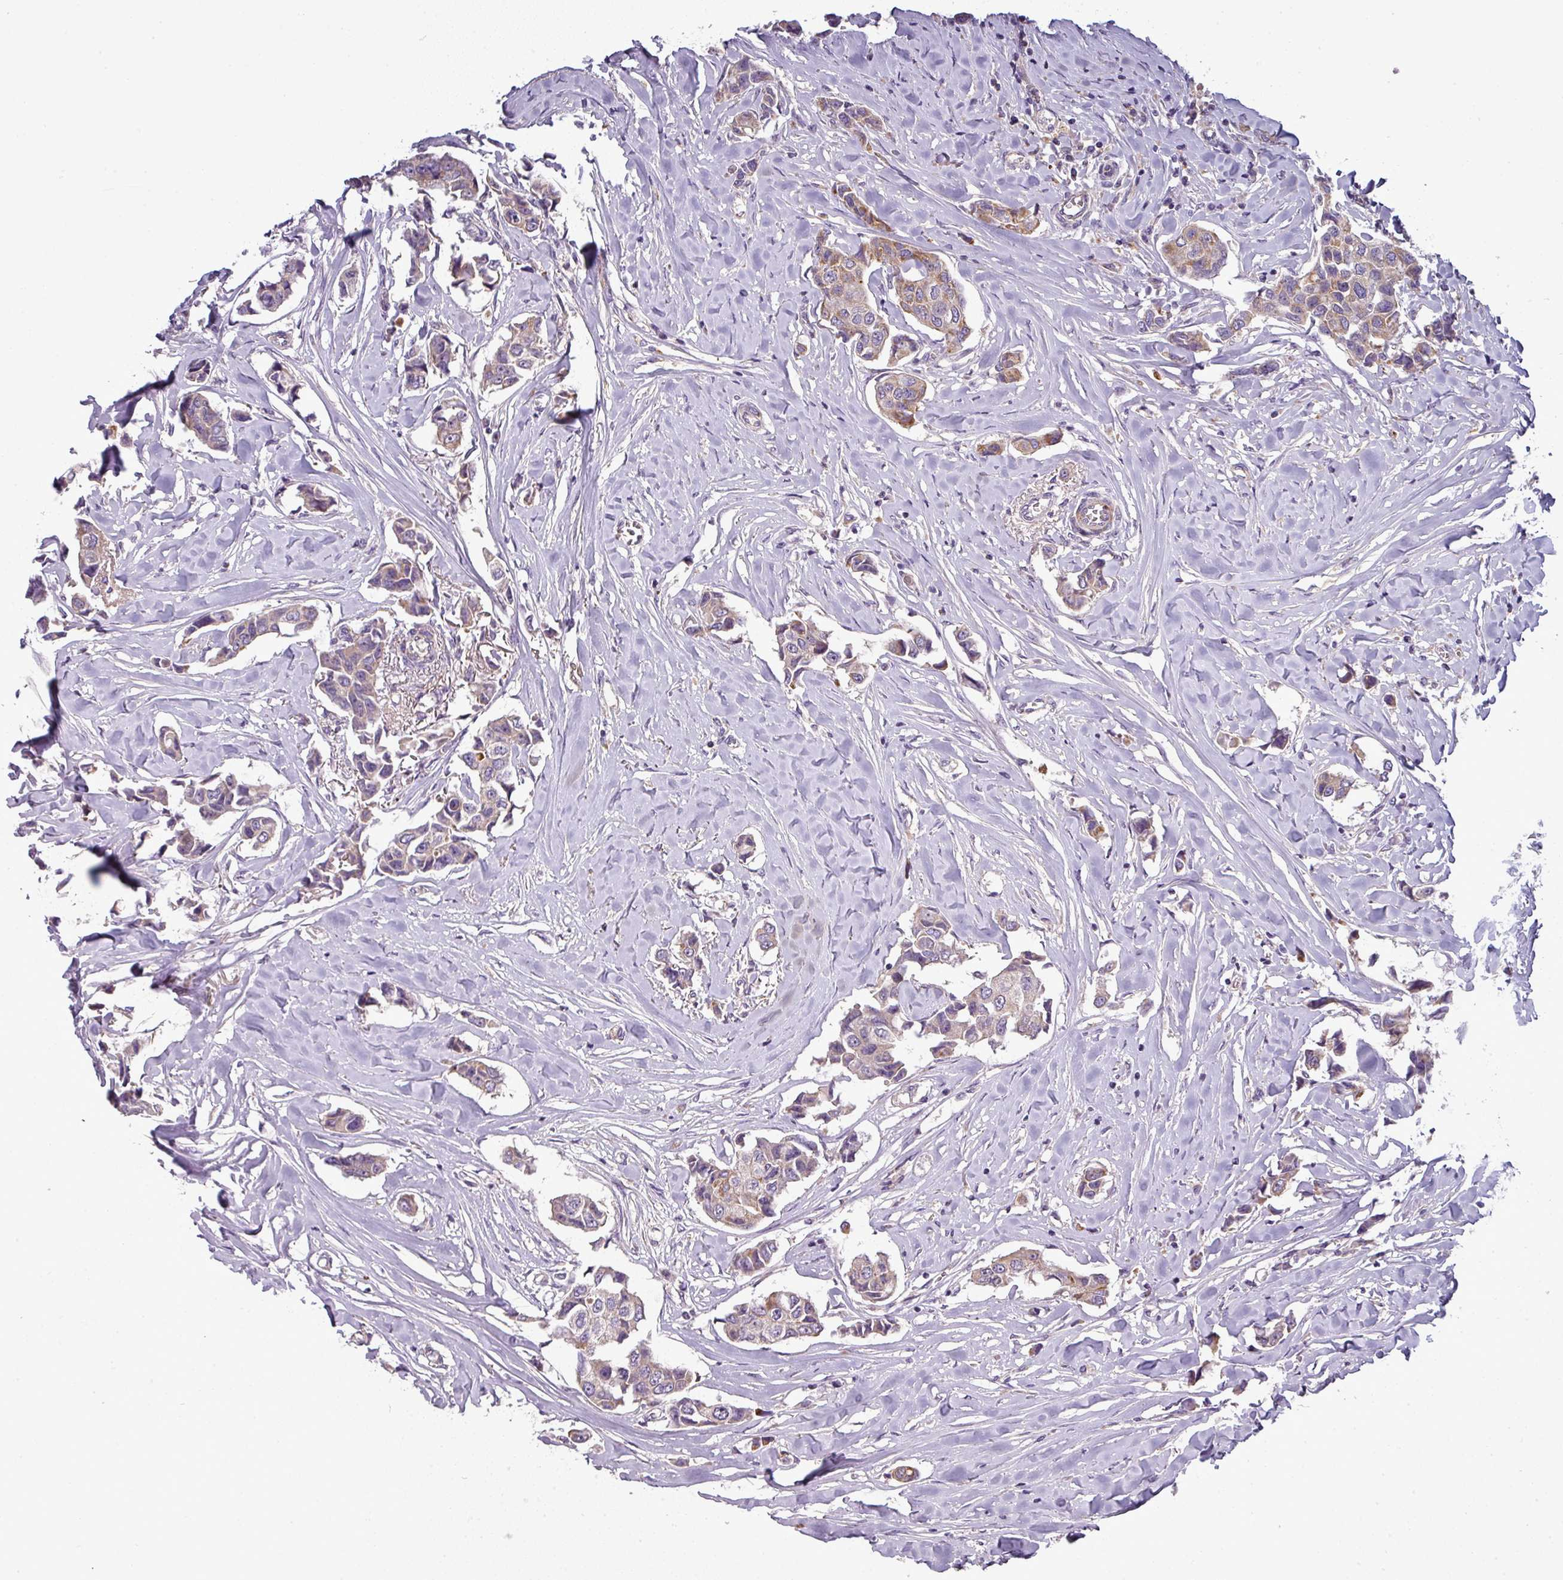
{"staining": {"intensity": "moderate", "quantity": "25%-75%", "location": "cytoplasmic/membranous"}, "tissue": "breast cancer", "cell_type": "Tumor cells", "image_type": "cancer", "snomed": [{"axis": "morphology", "description": "Duct carcinoma"}, {"axis": "topography", "description": "Breast"}], "caption": "About 25%-75% of tumor cells in human breast cancer (invasive ductal carcinoma) exhibit moderate cytoplasmic/membranous protein expression as visualized by brown immunohistochemical staining.", "gene": "PNMA6A", "patient": {"sex": "female", "age": 80}}